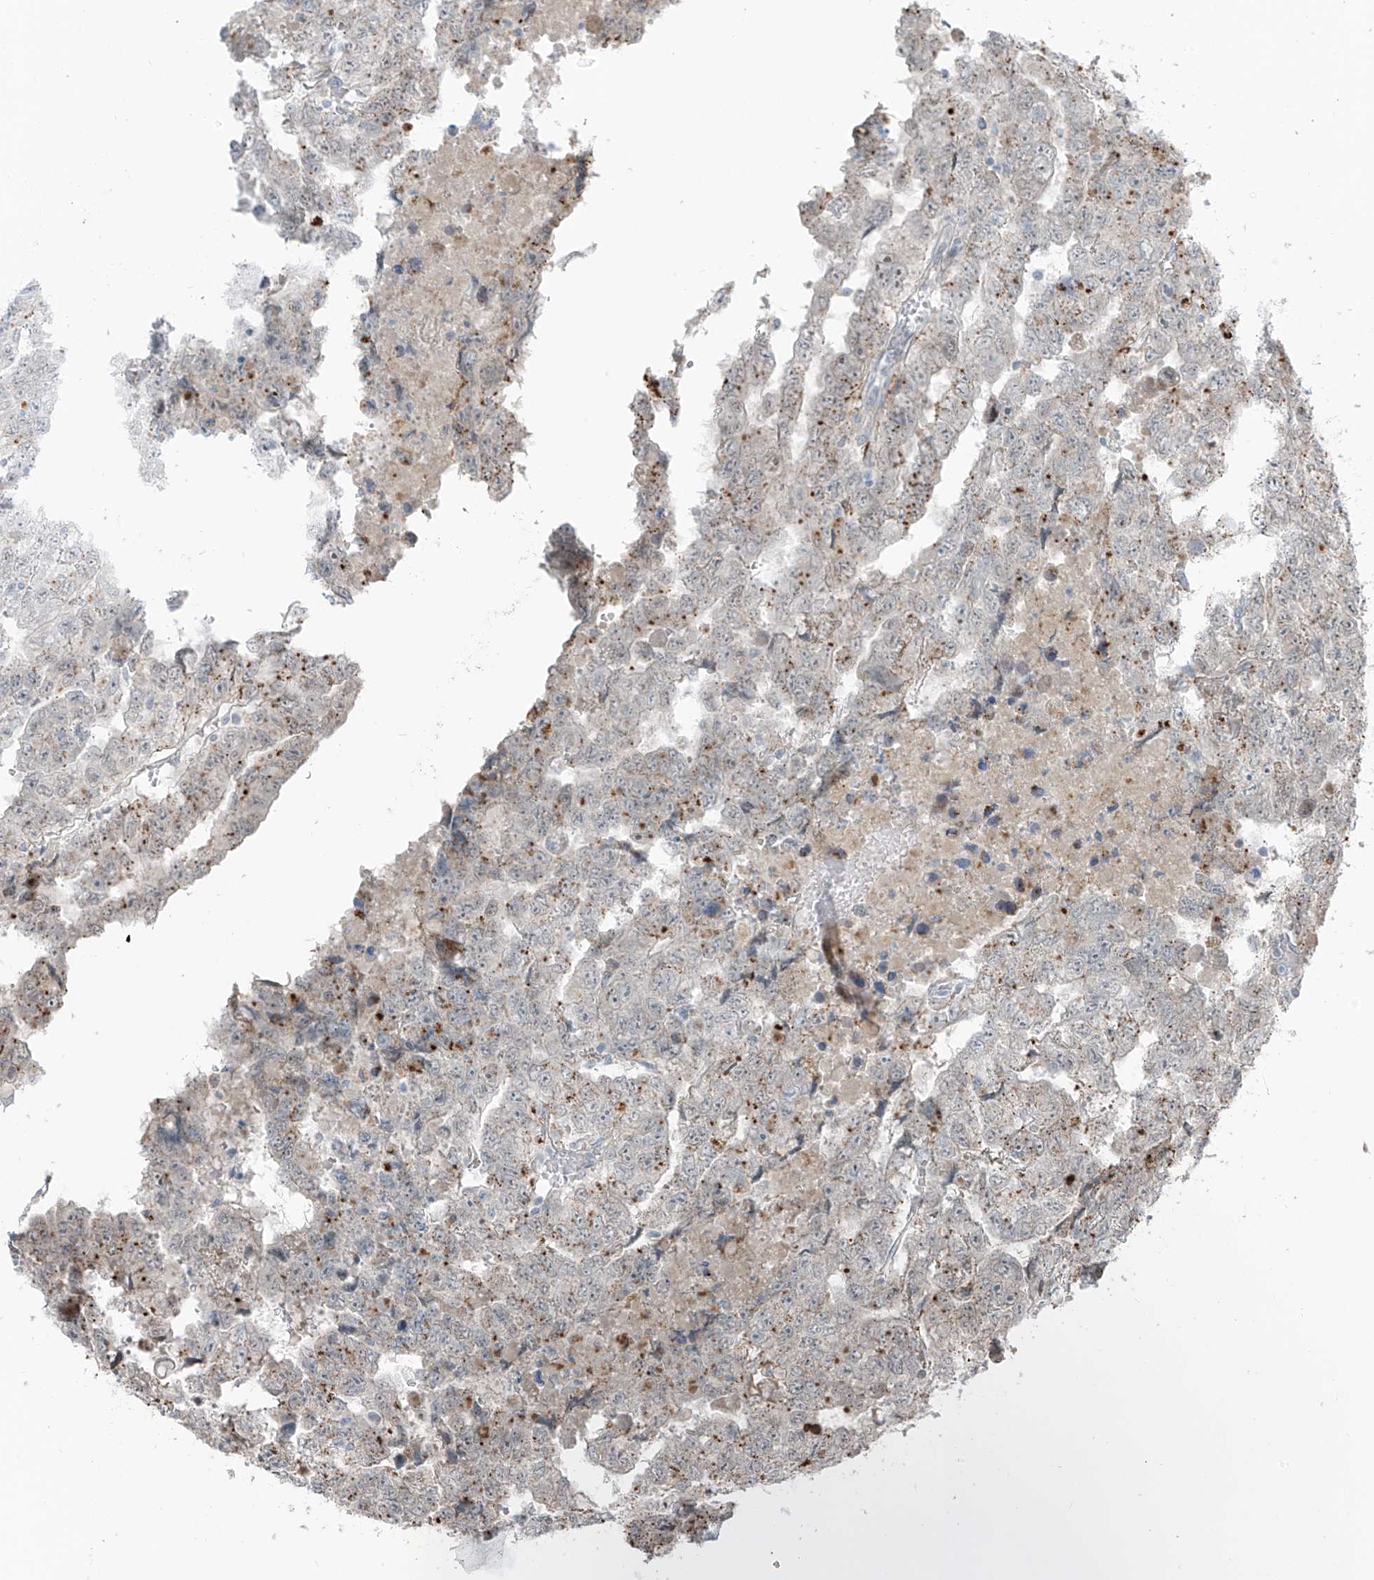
{"staining": {"intensity": "moderate", "quantity": "25%-75%", "location": "cytoplasmic/membranous"}, "tissue": "testis cancer", "cell_type": "Tumor cells", "image_type": "cancer", "snomed": [{"axis": "morphology", "description": "Carcinoma, Embryonal, NOS"}, {"axis": "topography", "description": "Testis"}], "caption": "Immunohistochemistry (DAB (3,3'-diaminobenzidine)) staining of human embryonal carcinoma (testis) demonstrates moderate cytoplasmic/membranous protein expression in approximately 25%-75% of tumor cells.", "gene": "PRDM6", "patient": {"sex": "male", "age": 36}}